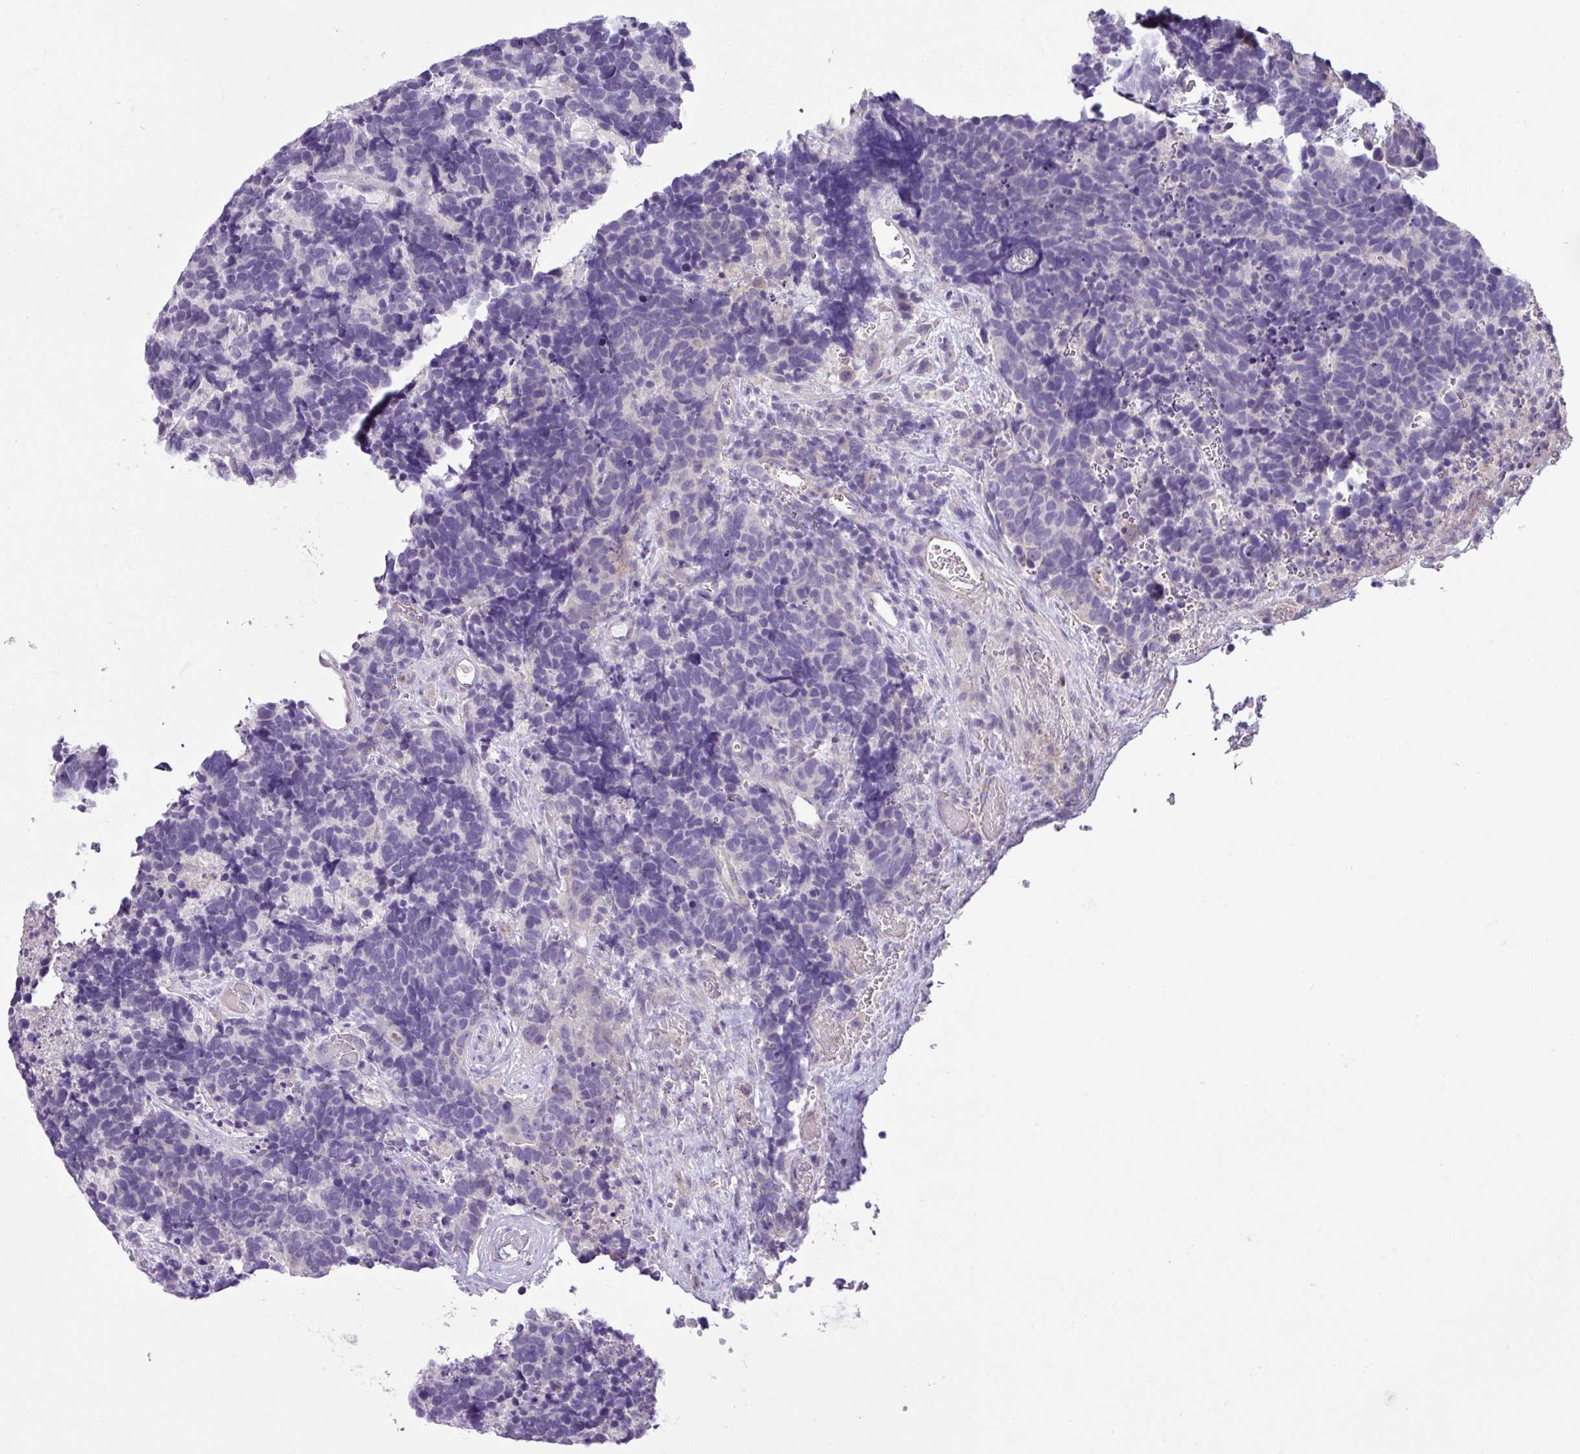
{"staining": {"intensity": "negative", "quantity": "none", "location": "none"}, "tissue": "carcinoid", "cell_type": "Tumor cells", "image_type": "cancer", "snomed": [{"axis": "morphology", "description": "Carcinoma, NOS"}, {"axis": "morphology", "description": "Carcinoid, malignant, NOS"}, {"axis": "topography", "description": "Urinary bladder"}], "caption": "IHC of carcinoid demonstrates no positivity in tumor cells.", "gene": "TMEM178B", "patient": {"sex": "male", "age": 57}}